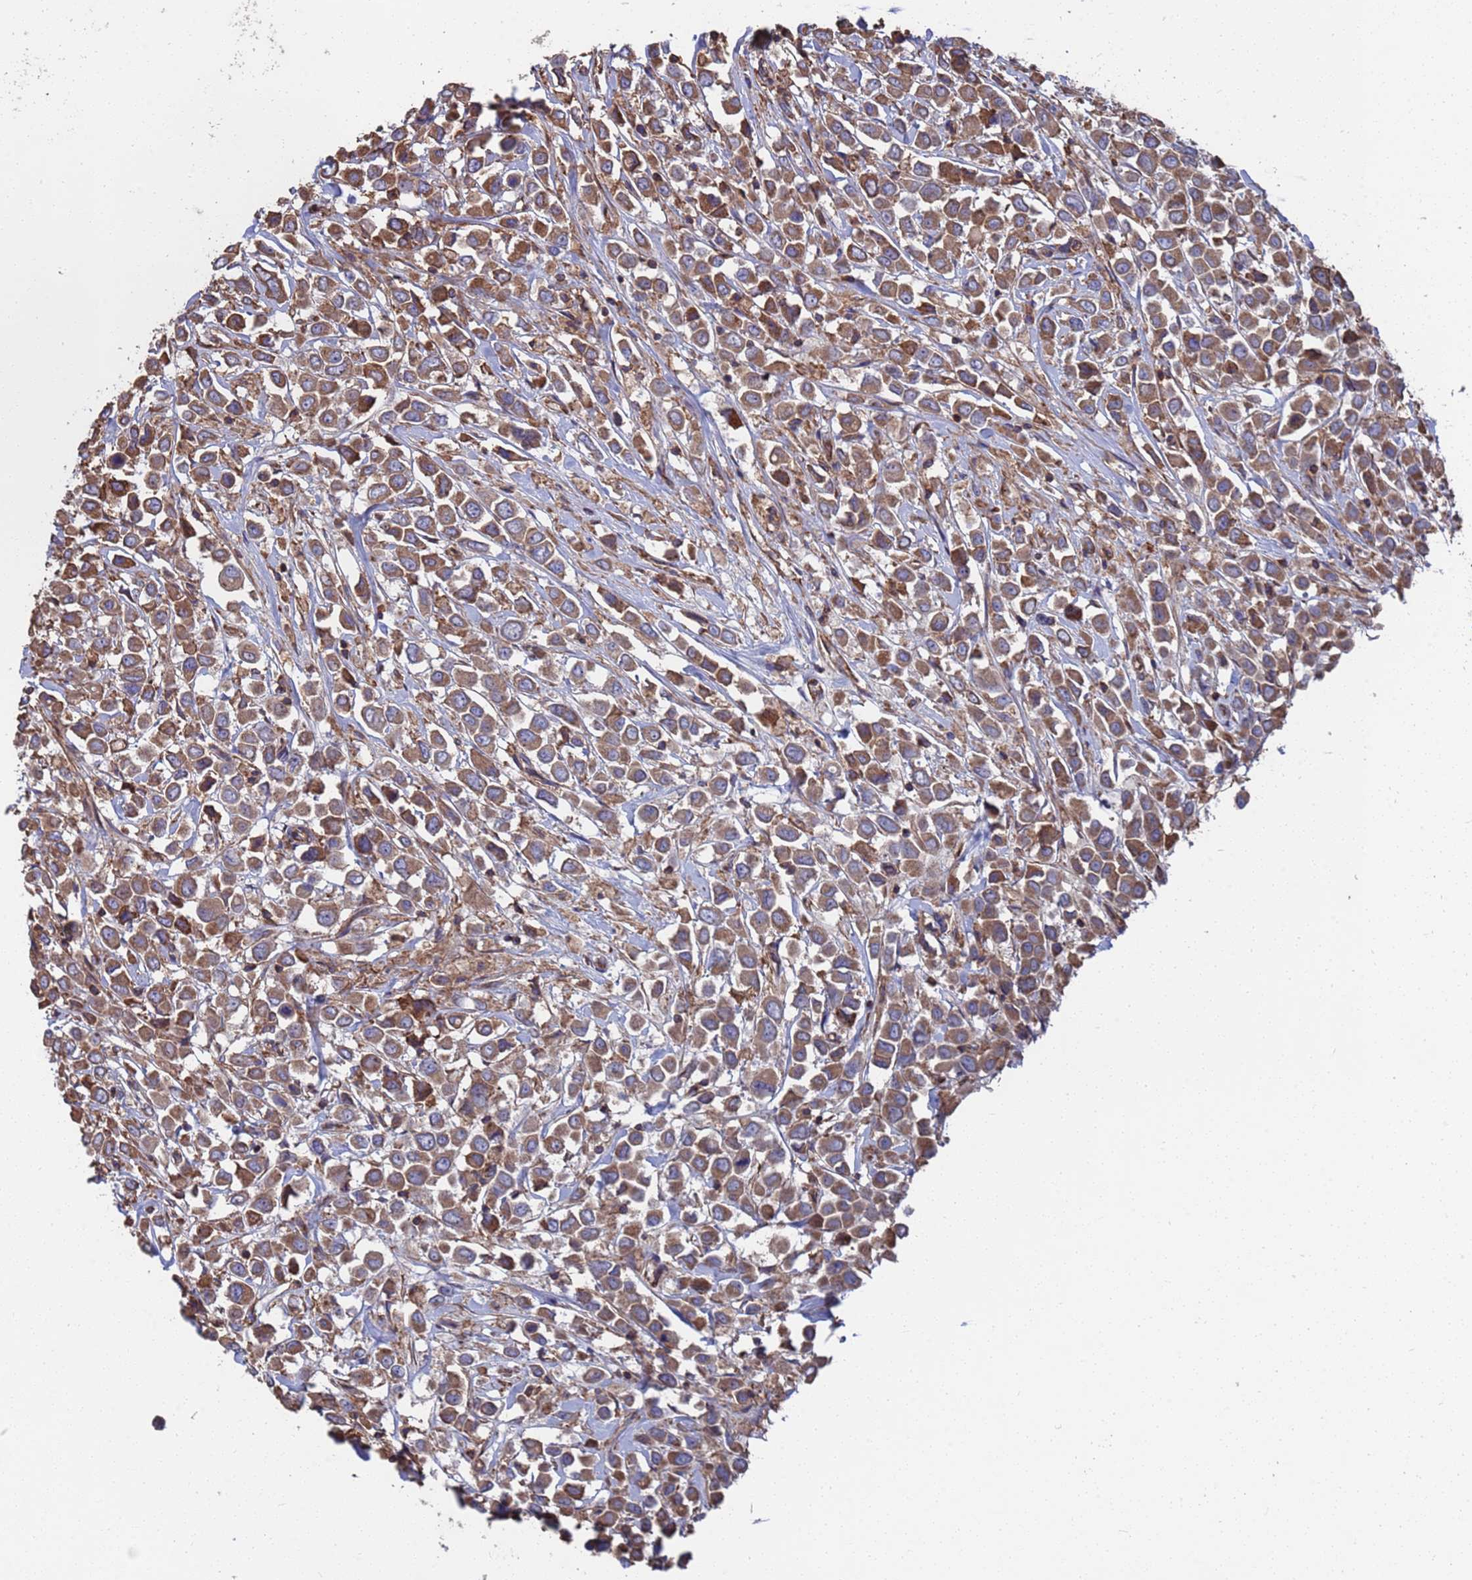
{"staining": {"intensity": "moderate", "quantity": ">75%", "location": "cytoplasmic/membranous"}, "tissue": "breast cancer", "cell_type": "Tumor cells", "image_type": "cancer", "snomed": [{"axis": "morphology", "description": "Duct carcinoma"}, {"axis": "topography", "description": "Breast"}], "caption": "A brown stain labels moderate cytoplasmic/membranous staining of a protein in breast cancer (invasive ductal carcinoma) tumor cells.", "gene": "PYCR1", "patient": {"sex": "female", "age": 61}}